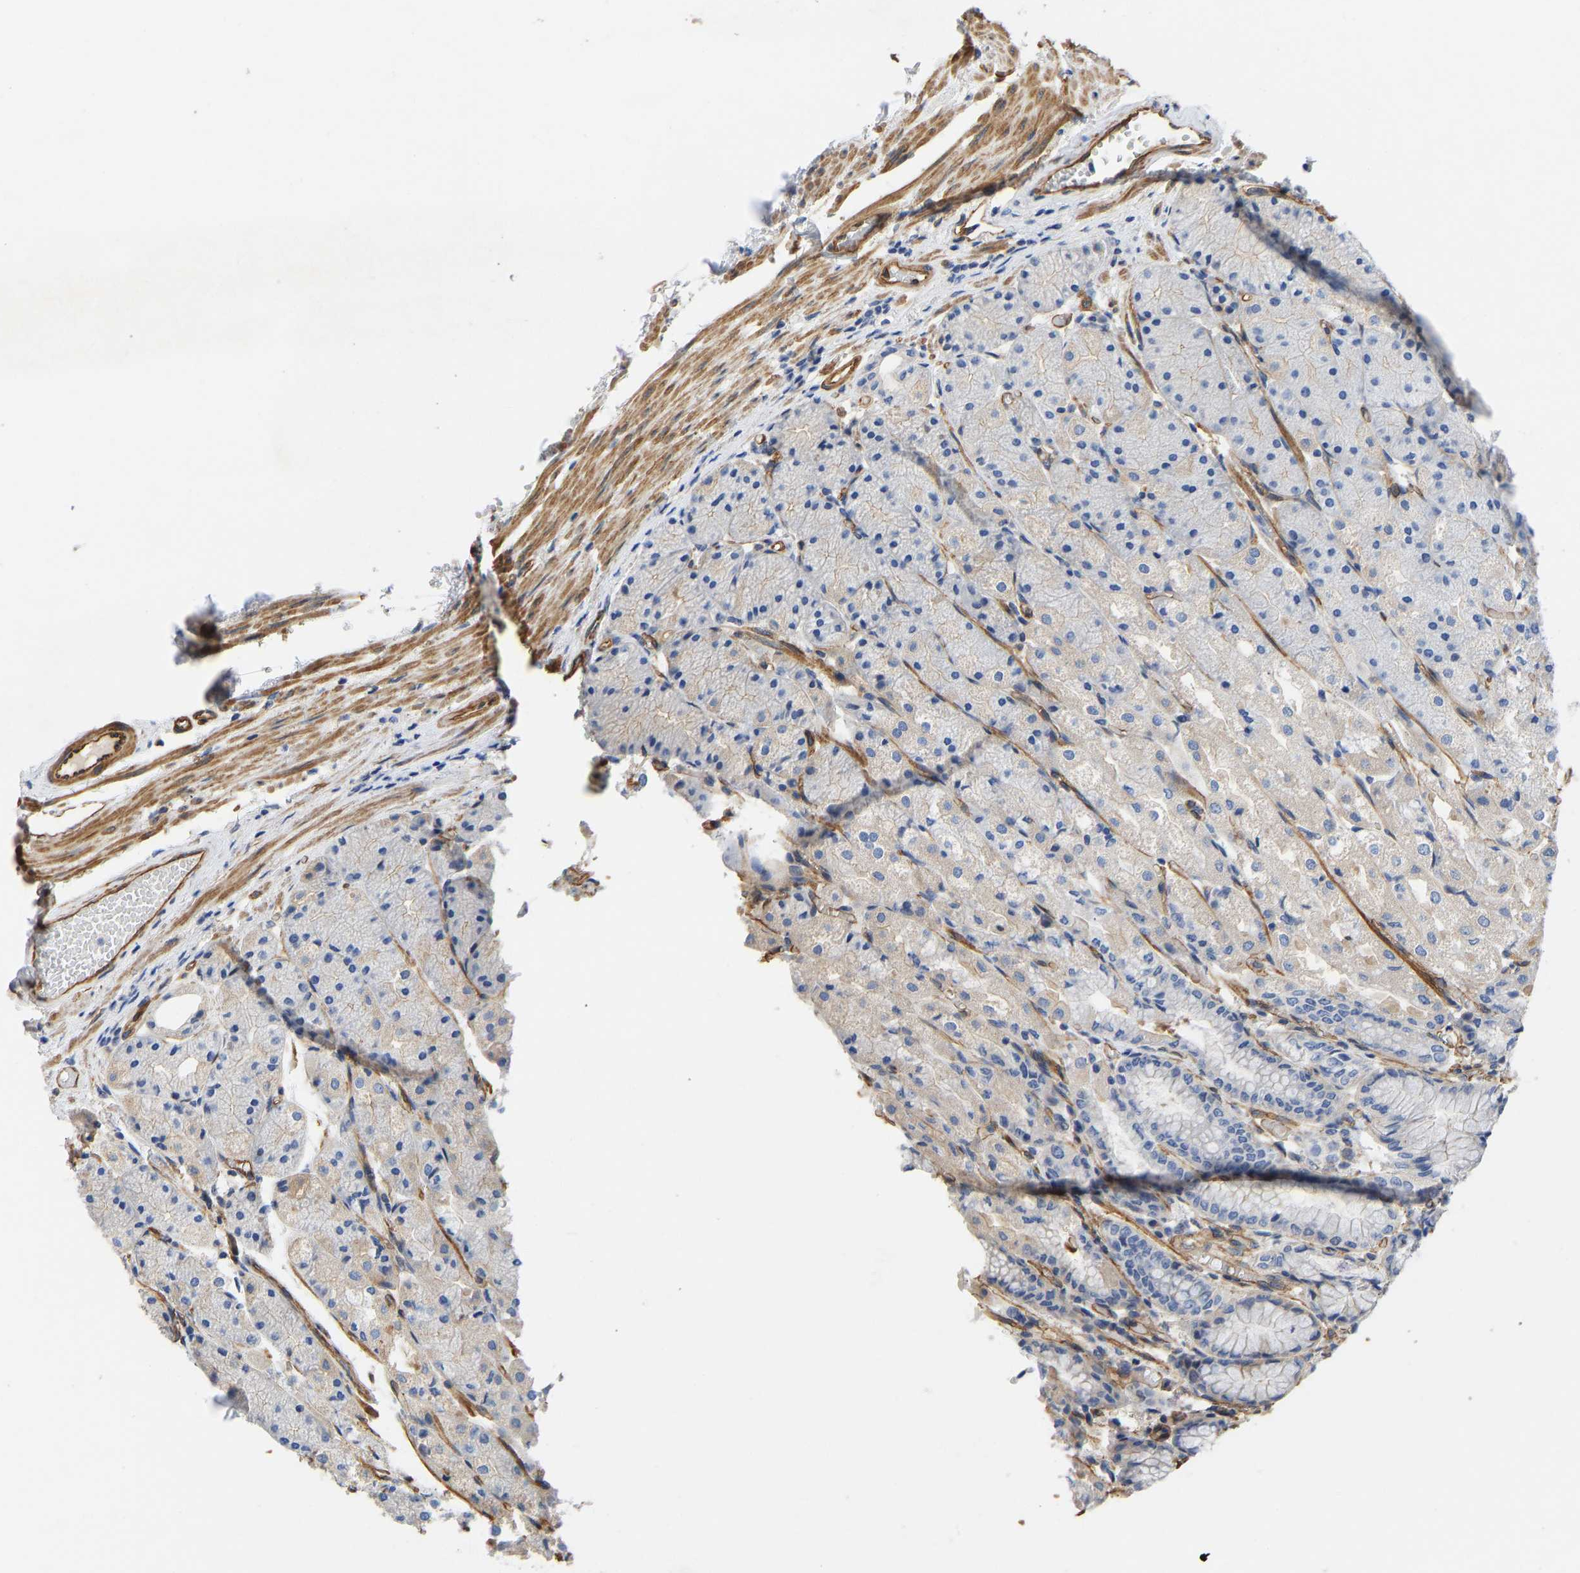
{"staining": {"intensity": "negative", "quantity": "none", "location": "none"}, "tissue": "stomach", "cell_type": "Glandular cells", "image_type": "normal", "snomed": [{"axis": "morphology", "description": "Normal tissue, NOS"}, {"axis": "topography", "description": "Stomach, upper"}], "caption": "Human stomach stained for a protein using IHC demonstrates no expression in glandular cells.", "gene": "ELMO2", "patient": {"sex": "male", "age": 72}}